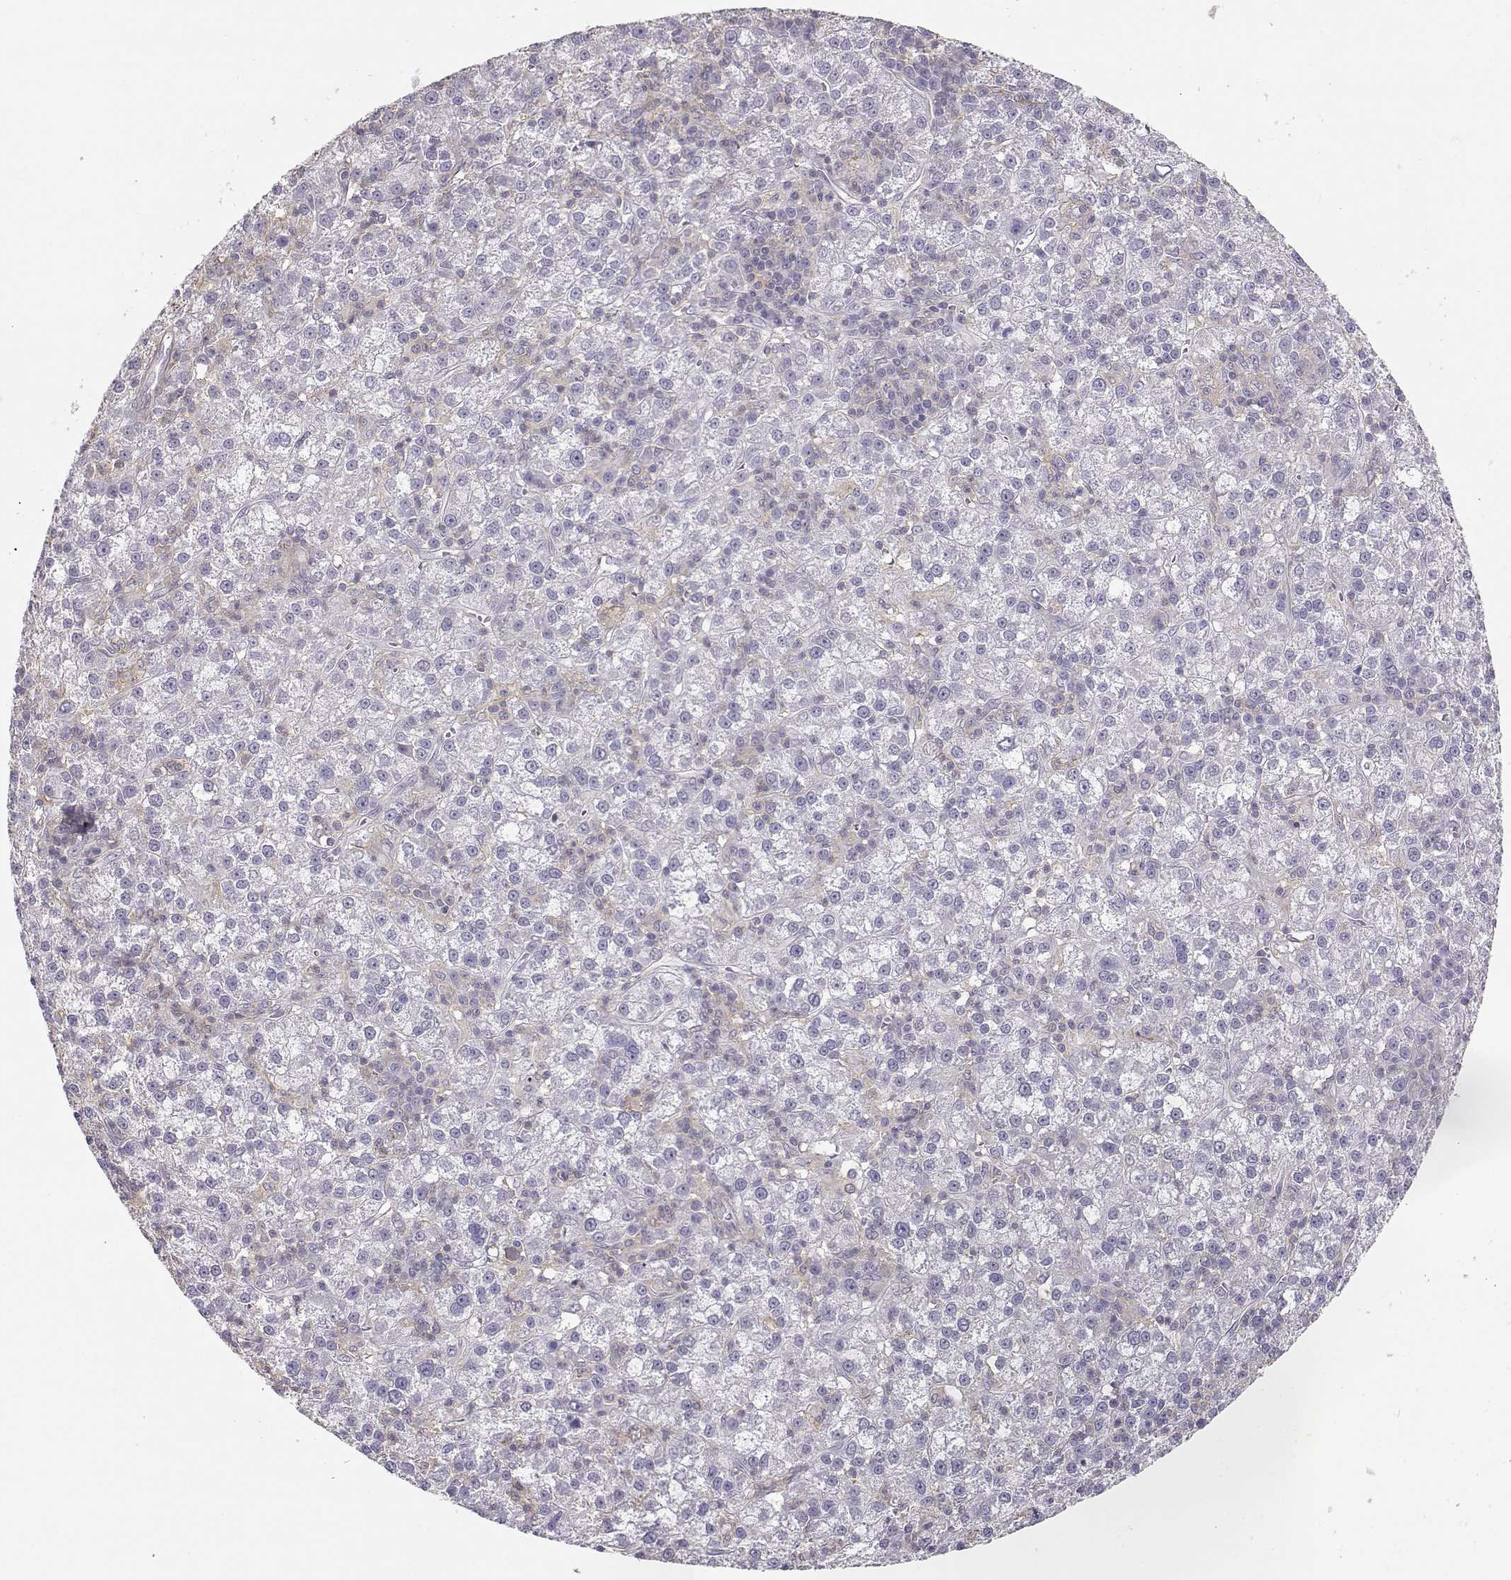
{"staining": {"intensity": "negative", "quantity": "none", "location": "none"}, "tissue": "liver cancer", "cell_type": "Tumor cells", "image_type": "cancer", "snomed": [{"axis": "morphology", "description": "Carcinoma, Hepatocellular, NOS"}, {"axis": "topography", "description": "Liver"}], "caption": "High power microscopy photomicrograph of an immunohistochemistry (IHC) histopathology image of liver hepatocellular carcinoma, revealing no significant staining in tumor cells. (DAB IHC, high magnification).", "gene": "DAPL1", "patient": {"sex": "female", "age": 60}}